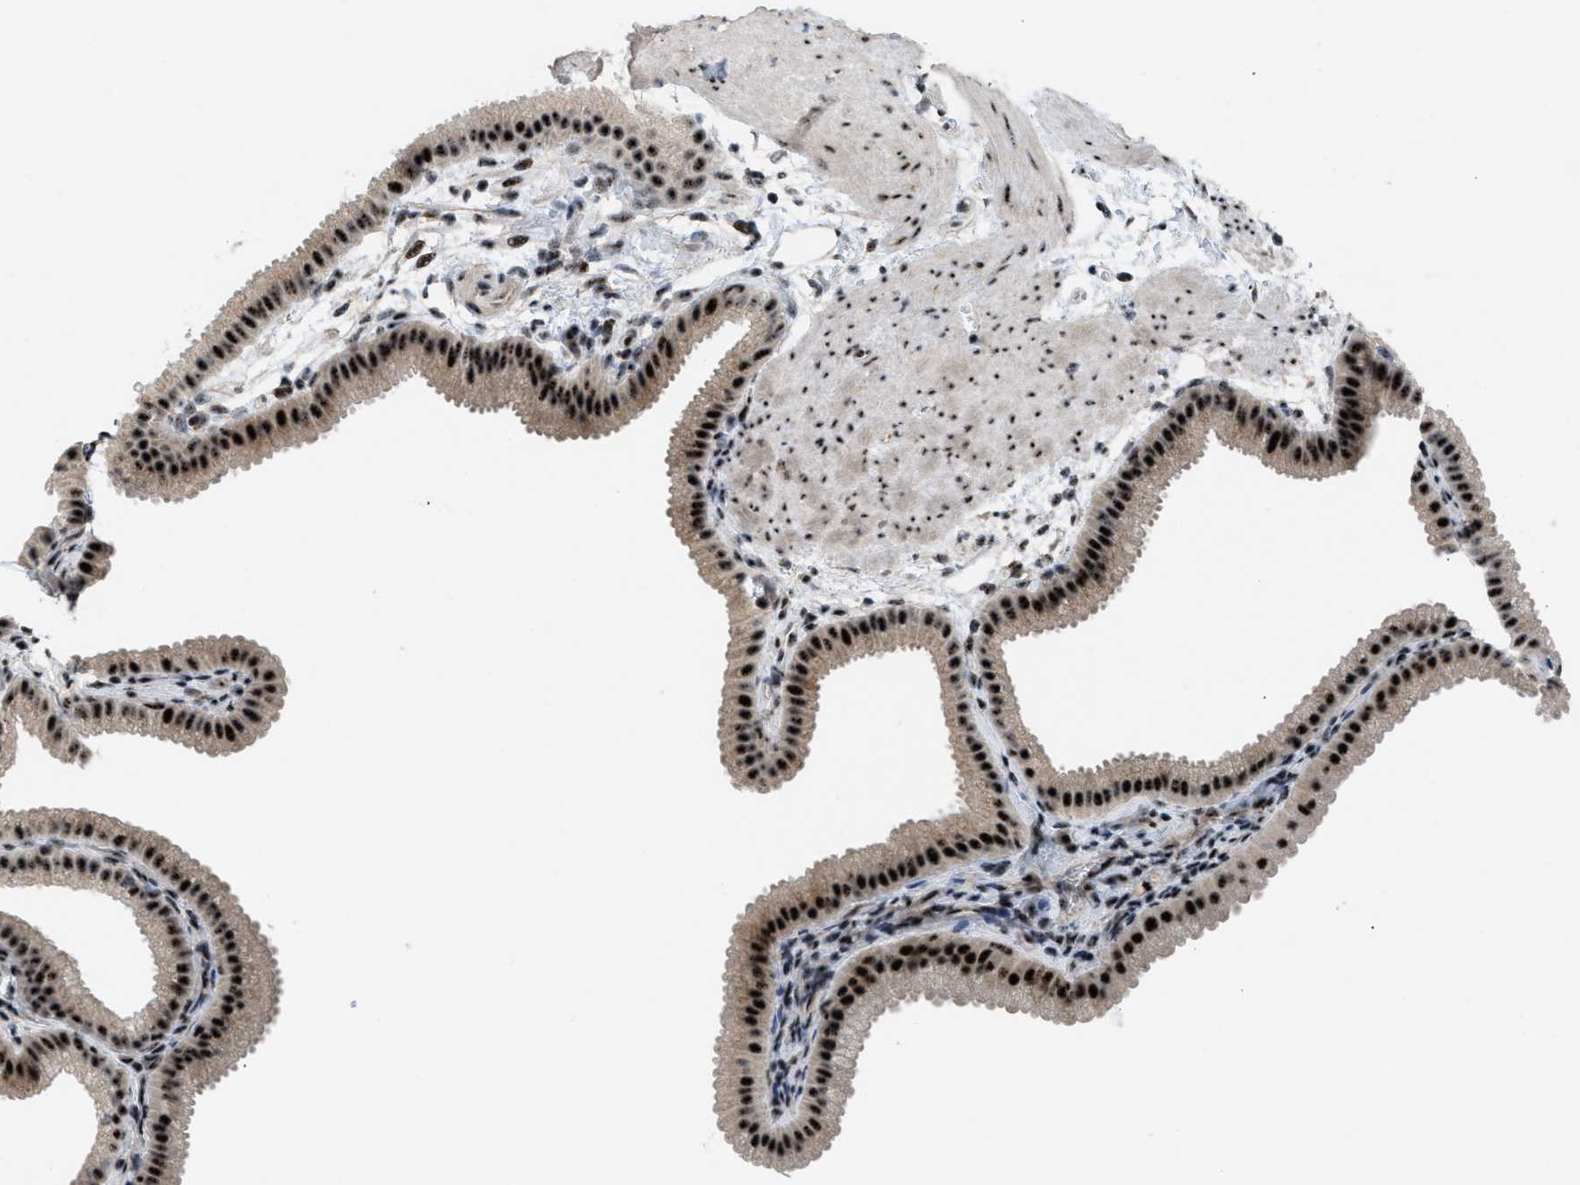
{"staining": {"intensity": "strong", "quantity": ">75%", "location": "nuclear"}, "tissue": "gallbladder", "cell_type": "Glandular cells", "image_type": "normal", "snomed": [{"axis": "morphology", "description": "Normal tissue, NOS"}, {"axis": "topography", "description": "Gallbladder"}], "caption": "Protein positivity by IHC displays strong nuclear staining in approximately >75% of glandular cells in benign gallbladder. (brown staining indicates protein expression, while blue staining denotes nuclei).", "gene": "CDR2", "patient": {"sex": "female", "age": 64}}